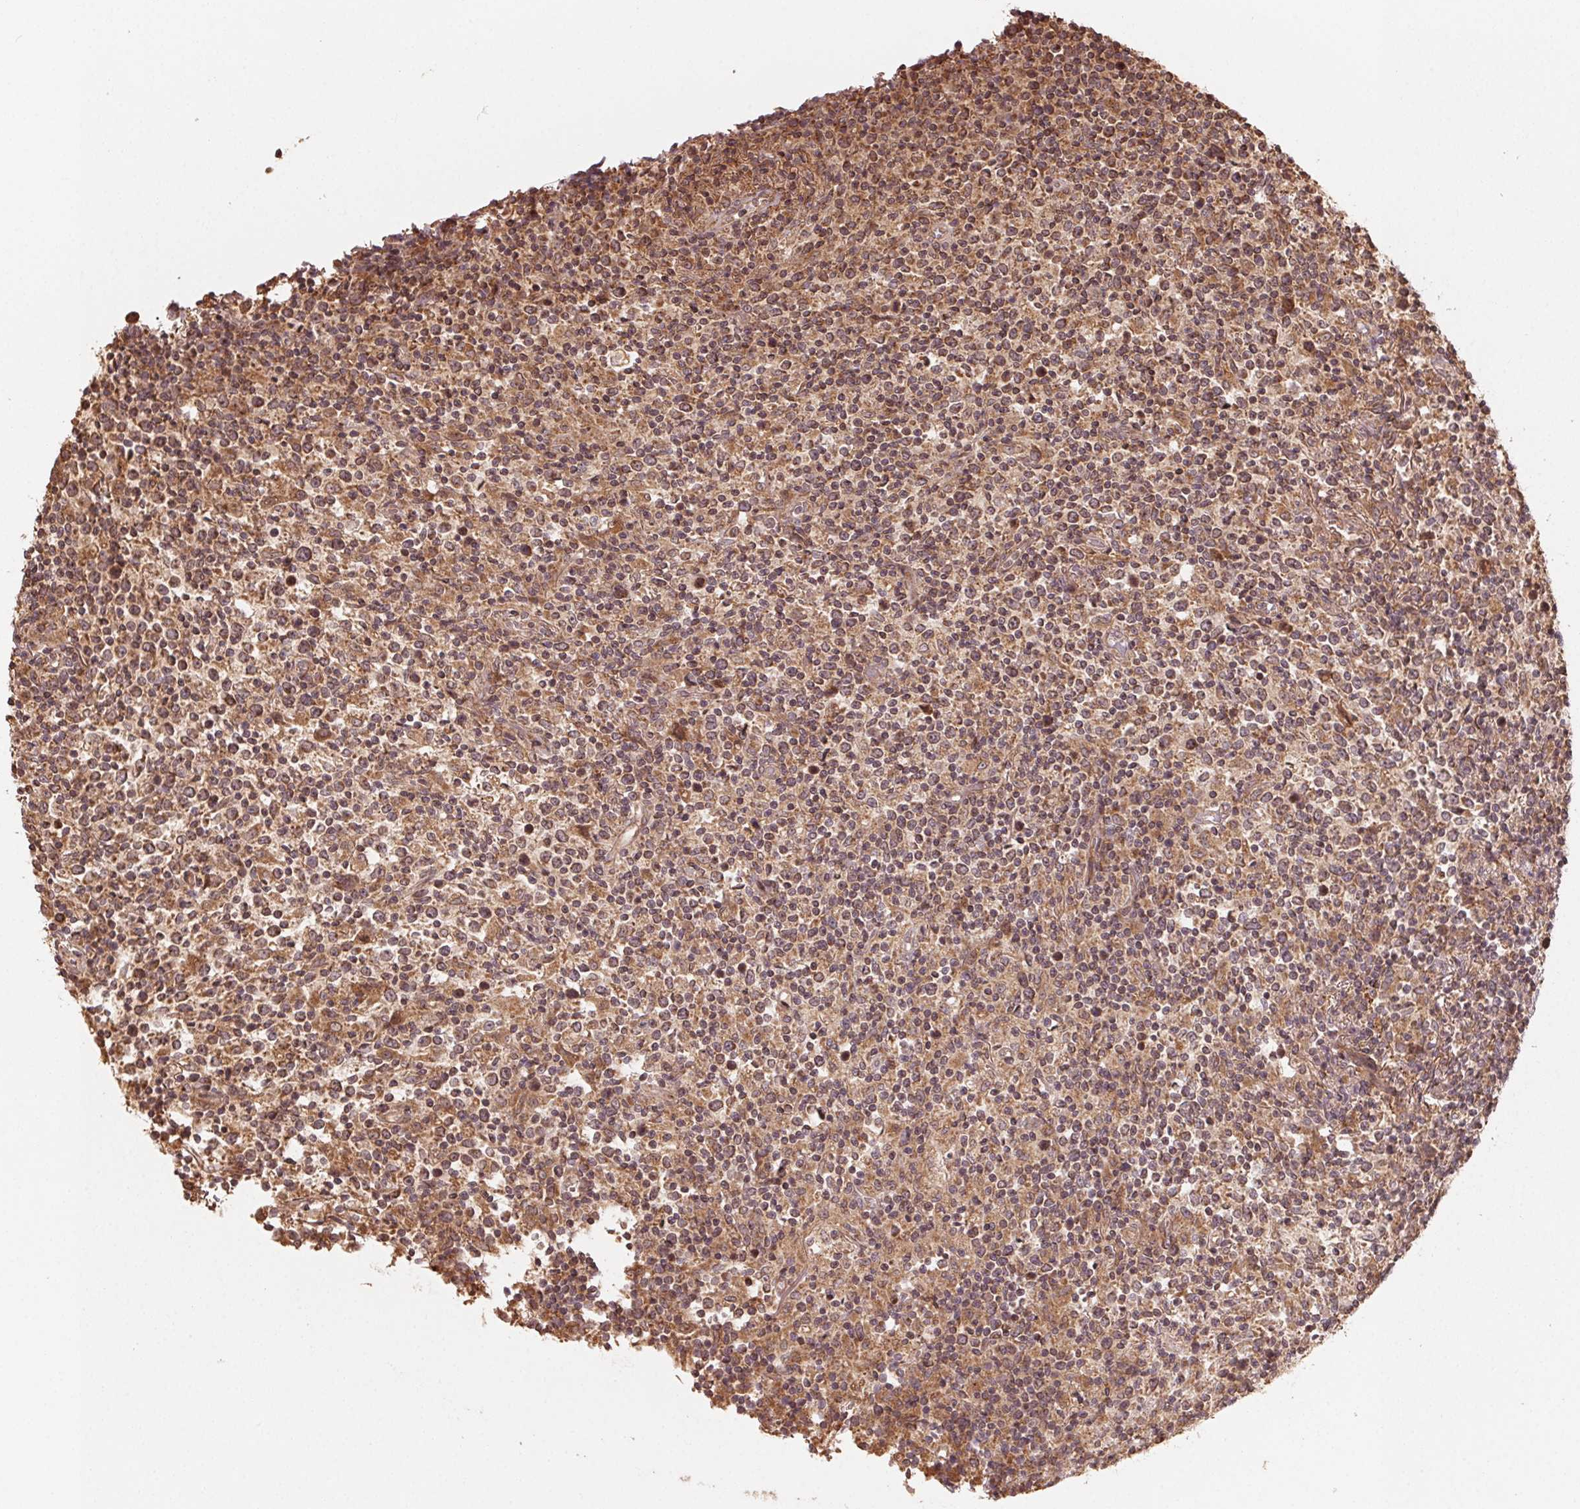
{"staining": {"intensity": "moderate", "quantity": ">75%", "location": "cytoplasmic/membranous,nuclear"}, "tissue": "lymphoma", "cell_type": "Tumor cells", "image_type": "cancer", "snomed": [{"axis": "morphology", "description": "Malignant lymphoma, non-Hodgkin's type, High grade"}, {"axis": "topography", "description": "Lung"}], "caption": "DAB immunohistochemical staining of human high-grade malignant lymphoma, non-Hodgkin's type shows moderate cytoplasmic/membranous and nuclear protein staining in about >75% of tumor cells.", "gene": "WBP2", "patient": {"sex": "male", "age": 79}}